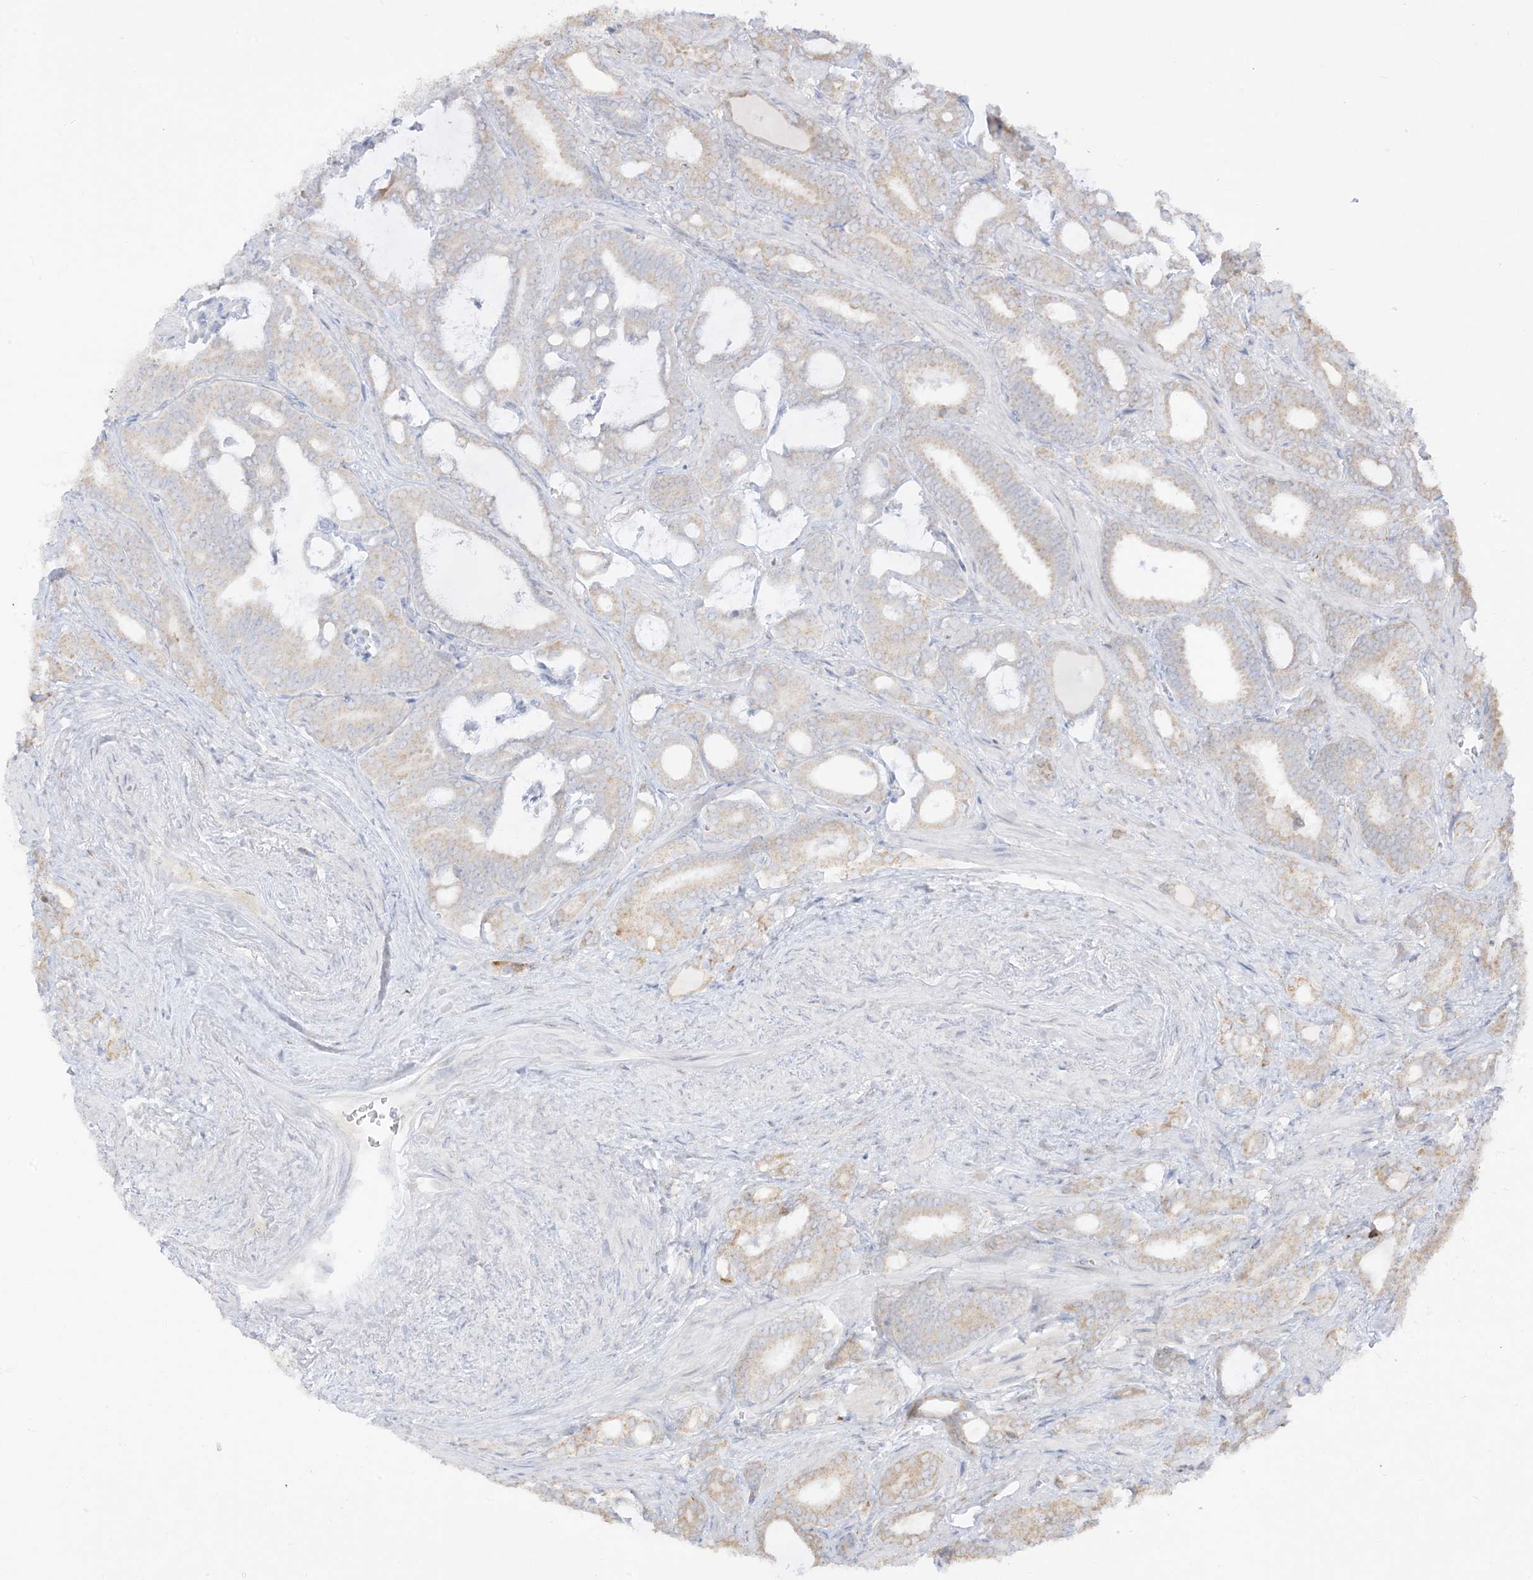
{"staining": {"intensity": "weak", "quantity": "25%-75%", "location": "cytoplasmic/membranous"}, "tissue": "prostate cancer", "cell_type": "Tumor cells", "image_type": "cancer", "snomed": [{"axis": "morphology", "description": "Adenocarcinoma, High grade"}, {"axis": "topography", "description": "Prostate and seminal vesicle, NOS"}], "caption": "Protein expression by immunohistochemistry reveals weak cytoplasmic/membranous staining in approximately 25%-75% of tumor cells in high-grade adenocarcinoma (prostate).", "gene": "LOXL3", "patient": {"sex": "male", "age": 67}}